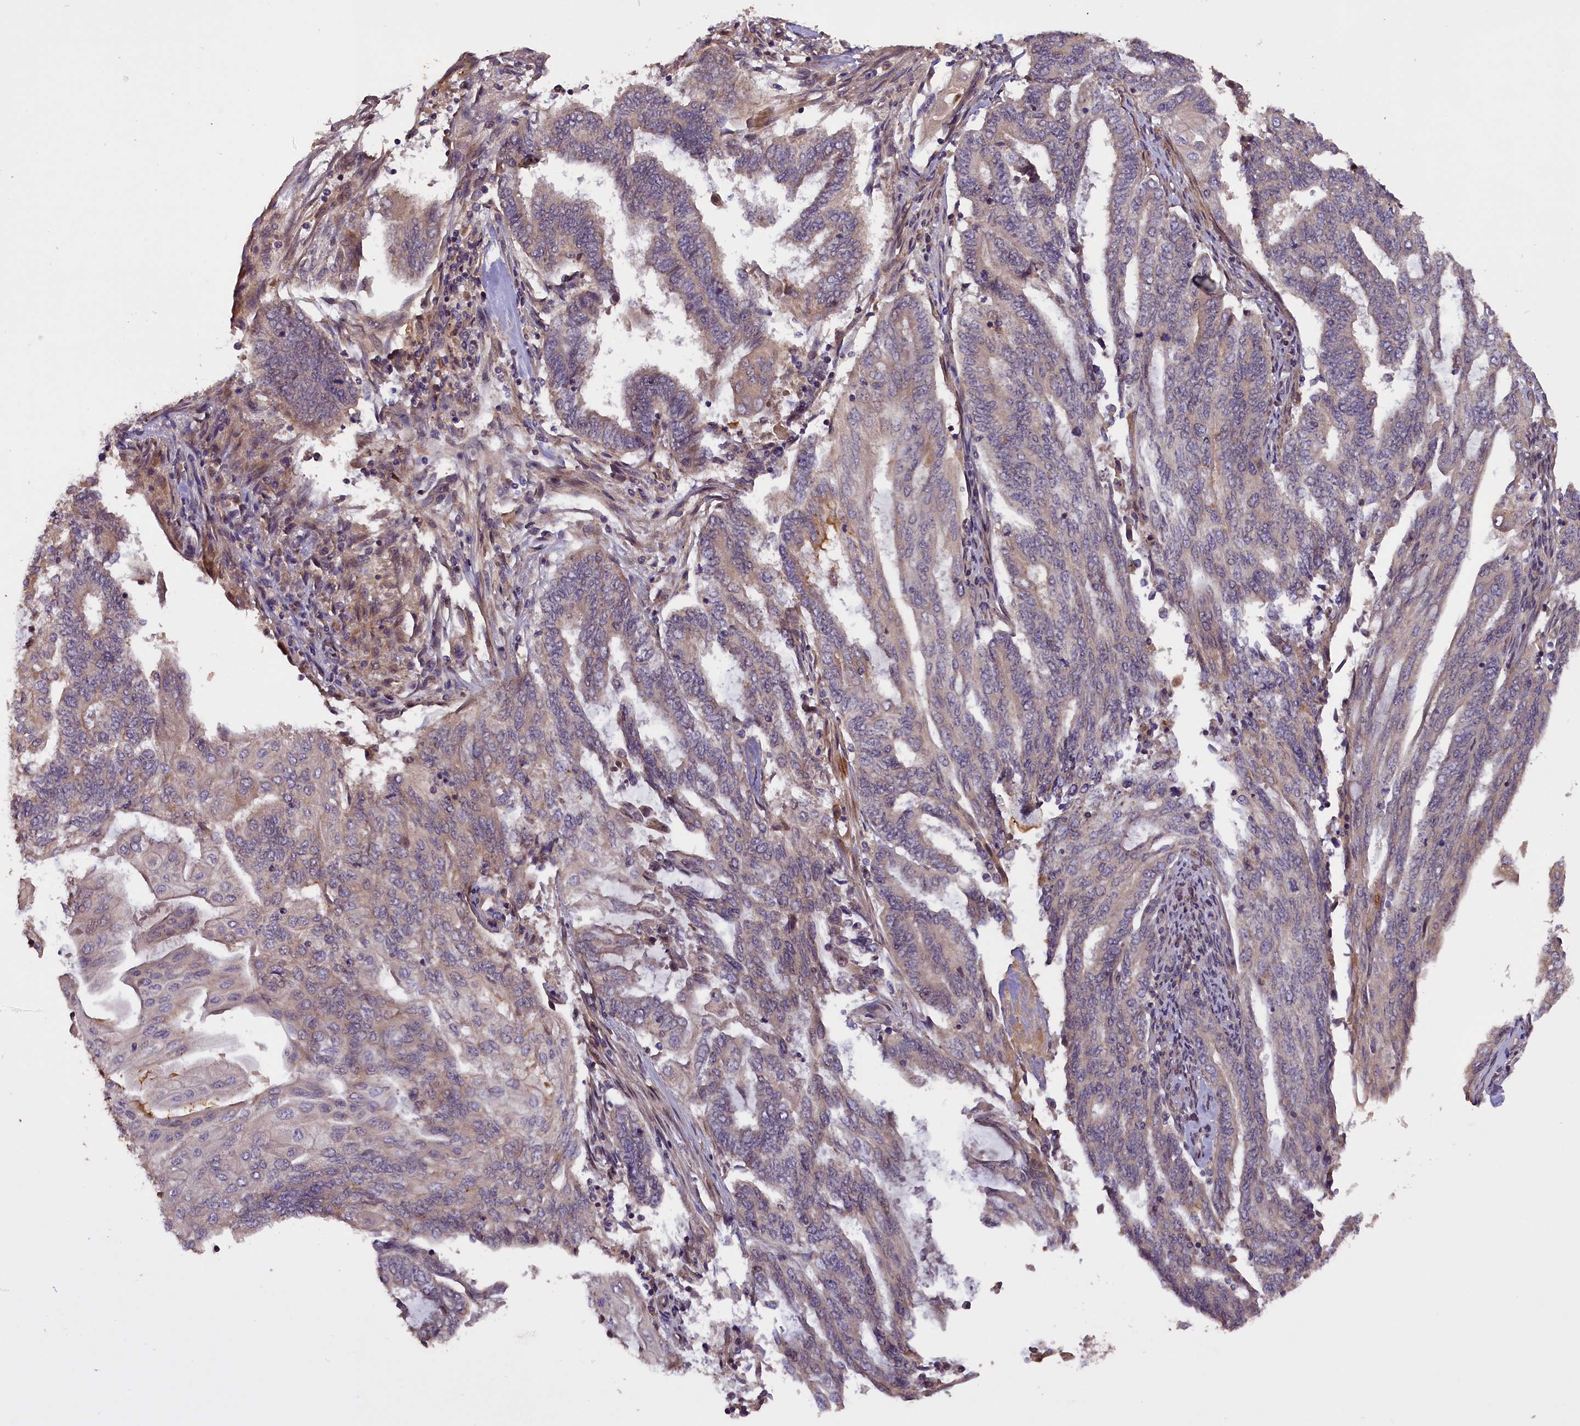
{"staining": {"intensity": "weak", "quantity": "25%-75%", "location": "cytoplasmic/membranous"}, "tissue": "endometrial cancer", "cell_type": "Tumor cells", "image_type": "cancer", "snomed": [{"axis": "morphology", "description": "Adenocarcinoma, NOS"}, {"axis": "topography", "description": "Uterus"}, {"axis": "topography", "description": "Endometrium"}], "caption": "The histopathology image shows staining of endometrial cancer, revealing weak cytoplasmic/membranous protein positivity (brown color) within tumor cells.", "gene": "DNAJB9", "patient": {"sex": "female", "age": 70}}